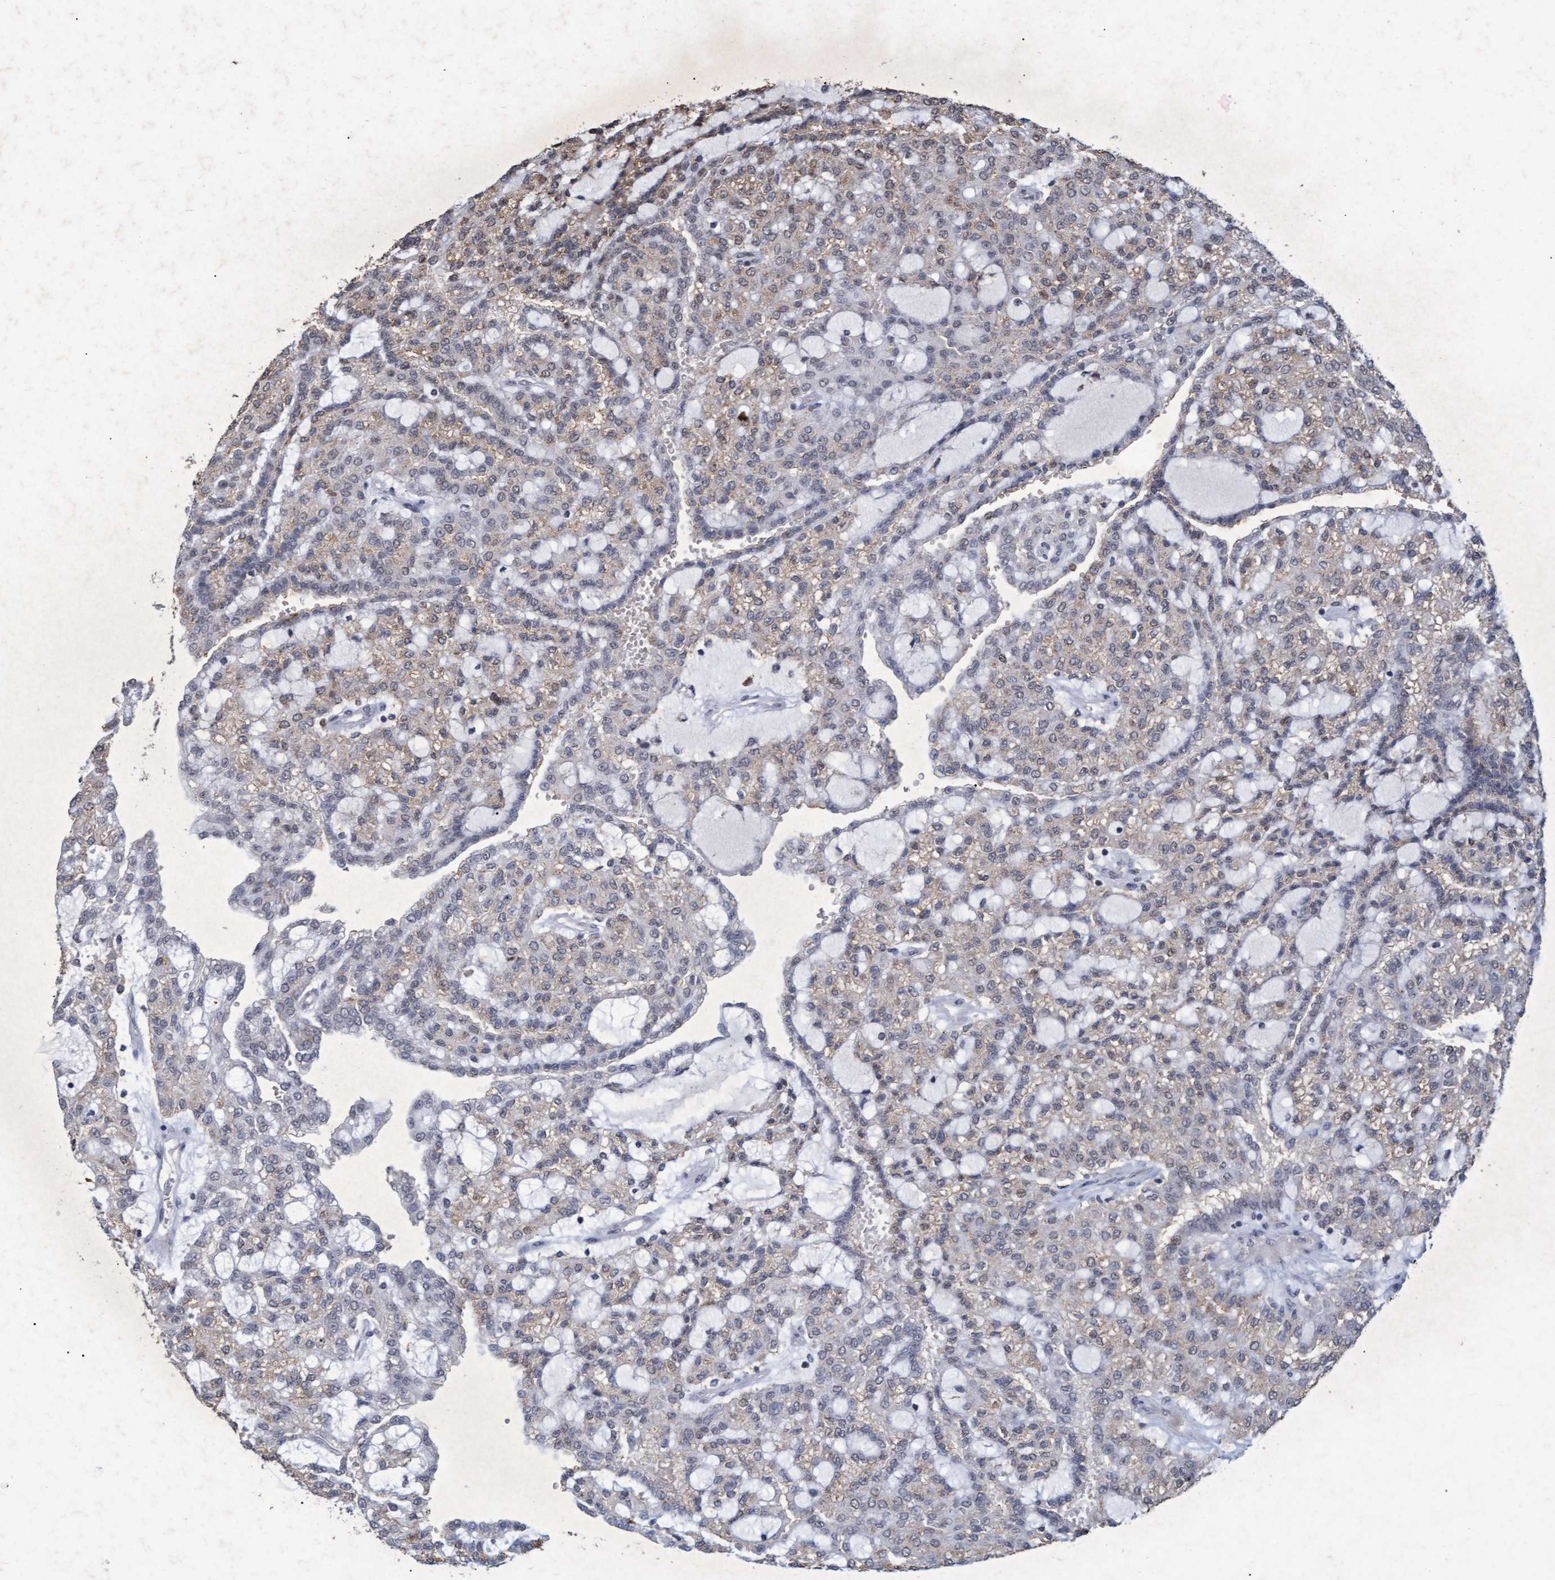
{"staining": {"intensity": "negative", "quantity": "none", "location": "none"}, "tissue": "renal cancer", "cell_type": "Tumor cells", "image_type": "cancer", "snomed": [{"axis": "morphology", "description": "Adenocarcinoma, NOS"}, {"axis": "topography", "description": "Kidney"}], "caption": "The photomicrograph demonstrates no staining of tumor cells in renal cancer (adenocarcinoma). (DAB IHC, high magnification).", "gene": "GALC", "patient": {"sex": "male", "age": 63}}